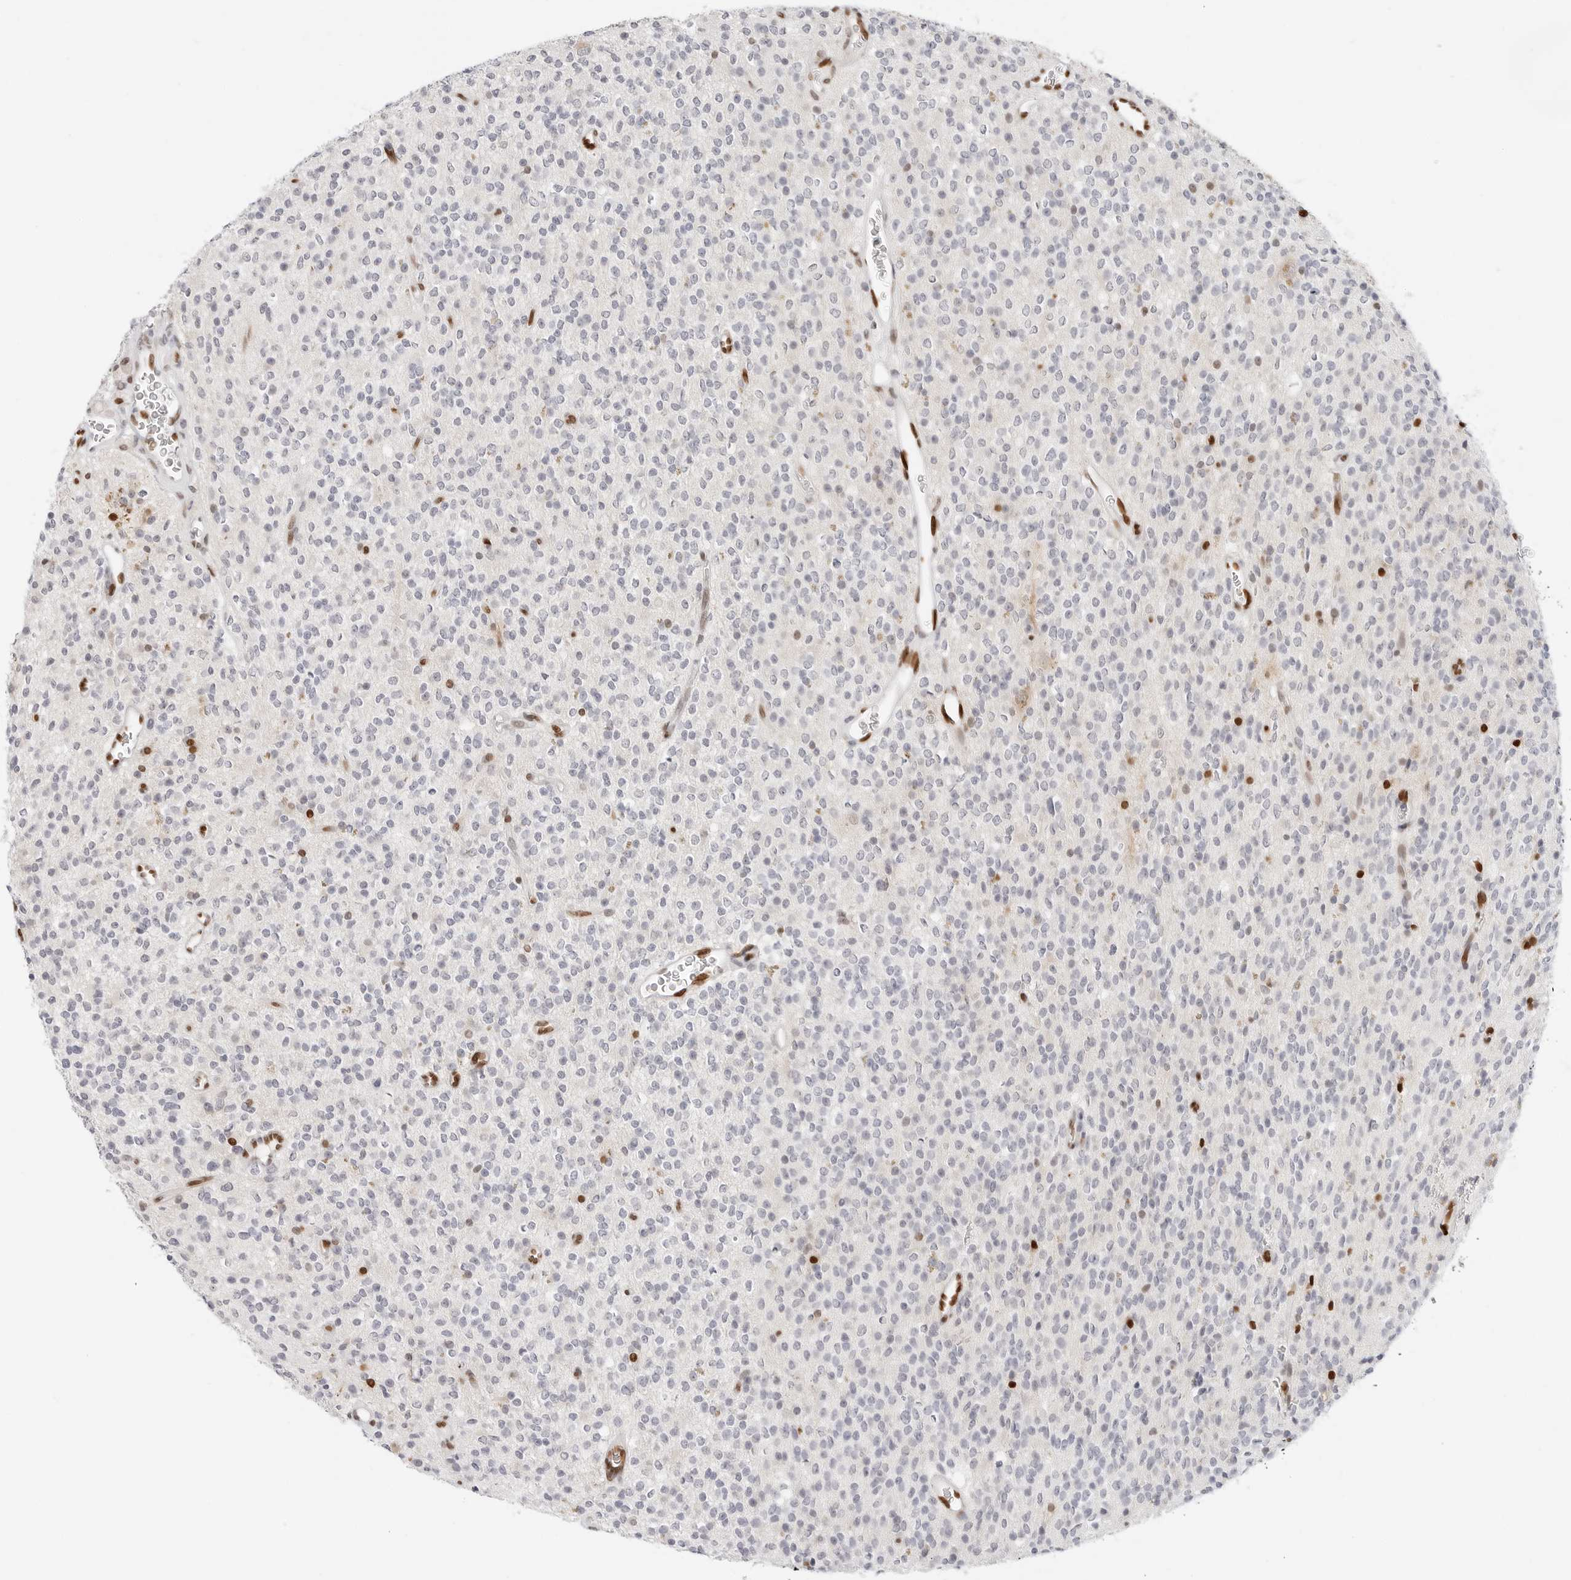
{"staining": {"intensity": "negative", "quantity": "none", "location": "none"}, "tissue": "glioma", "cell_type": "Tumor cells", "image_type": "cancer", "snomed": [{"axis": "morphology", "description": "Glioma, malignant, High grade"}, {"axis": "topography", "description": "Brain"}], "caption": "Immunohistochemistry (IHC) histopathology image of human glioma stained for a protein (brown), which reveals no positivity in tumor cells.", "gene": "SPIDR", "patient": {"sex": "male", "age": 34}}